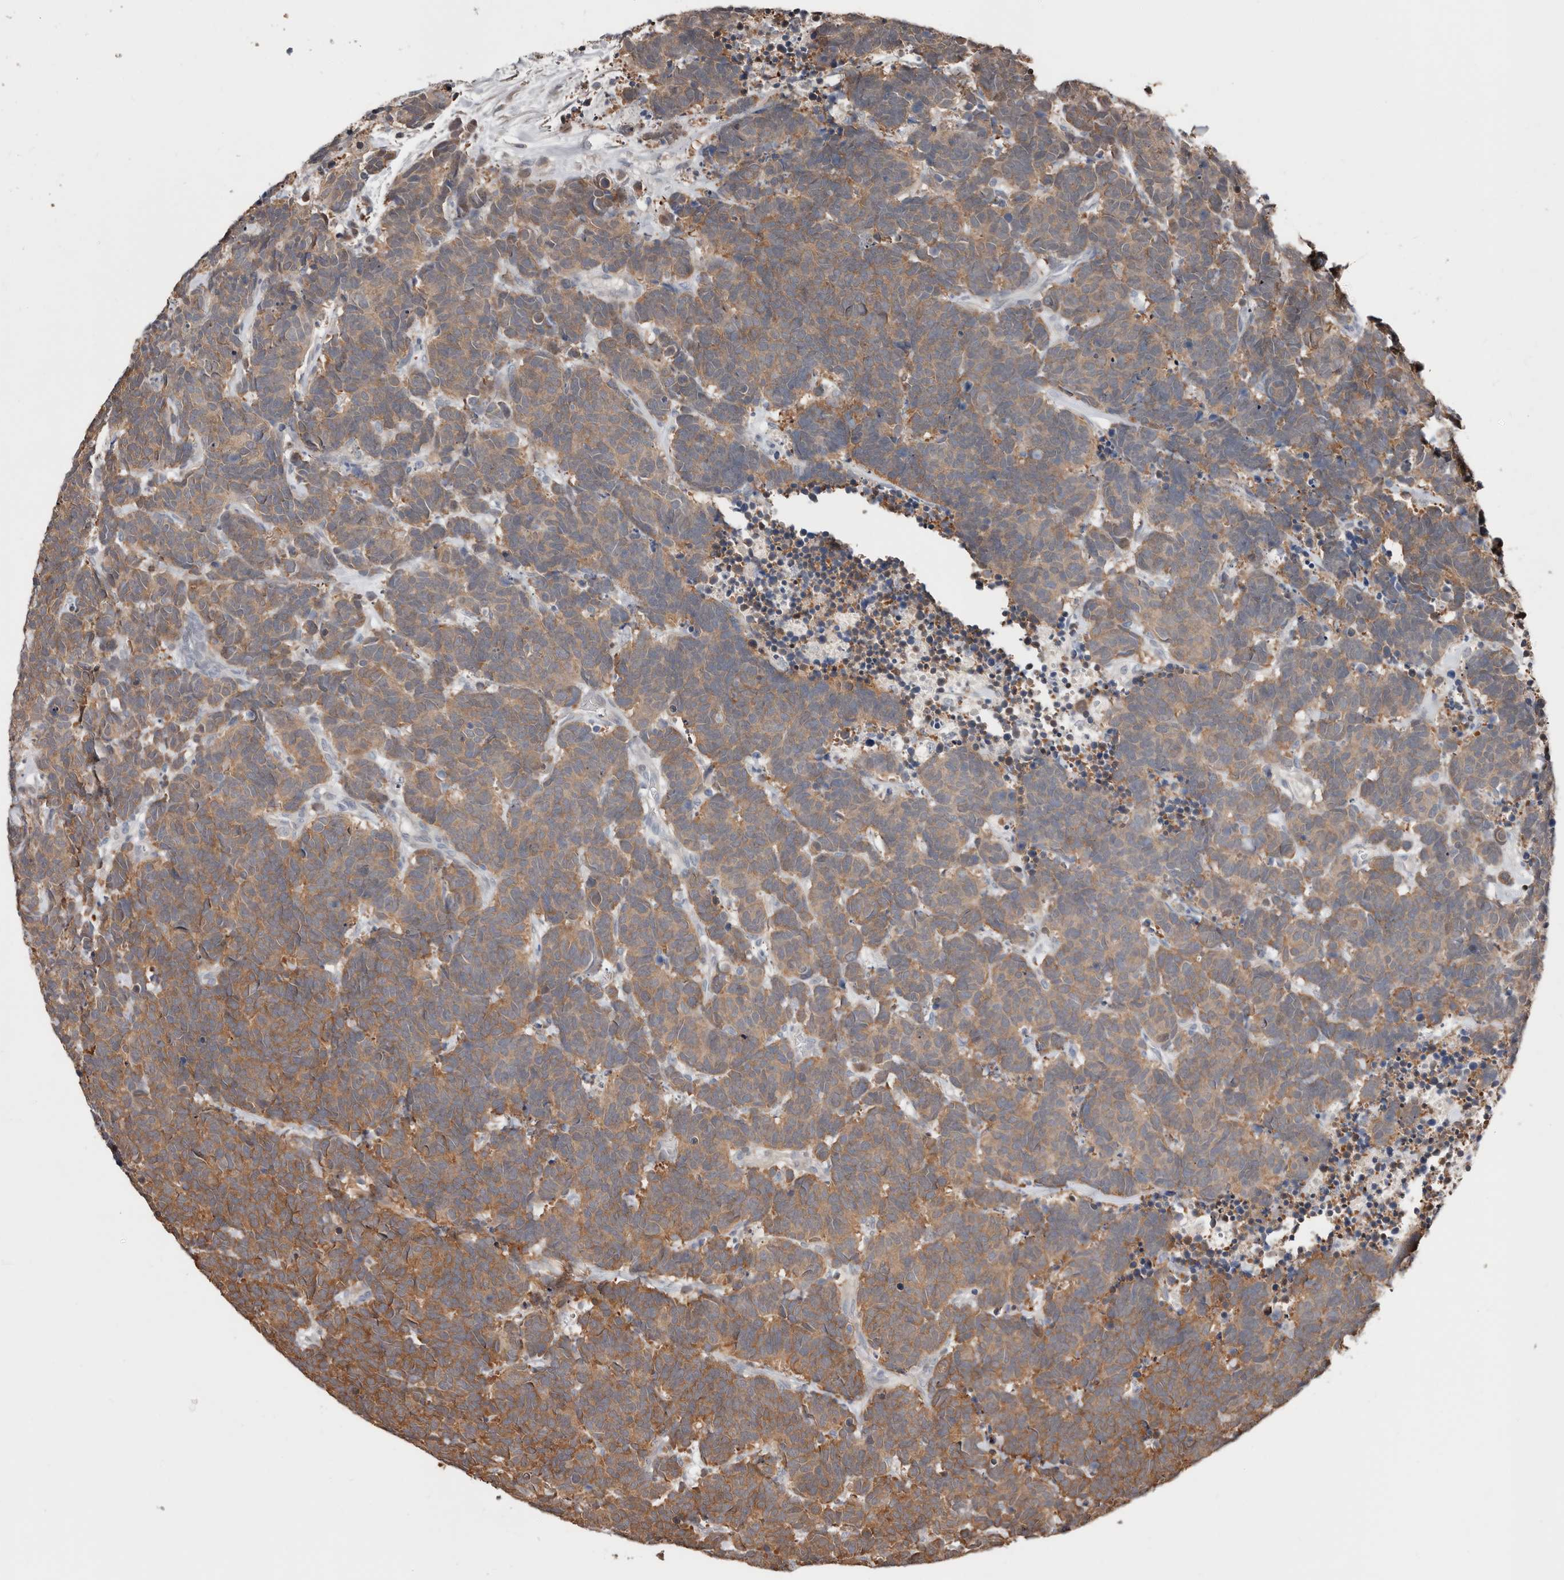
{"staining": {"intensity": "moderate", "quantity": ">75%", "location": "cytoplasmic/membranous"}, "tissue": "carcinoid", "cell_type": "Tumor cells", "image_type": "cancer", "snomed": [{"axis": "morphology", "description": "Carcinoma, NOS"}, {"axis": "morphology", "description": "Carcinoid, malignant, NOS"}, {"axis": "topography", "description": "Urinary bladder"}], "caption": "Human carcinoid stained for a protein (brown) demonstrates moderate cytoplasmic/membranous positive staining in about >75% of tumor cells.", "gene": "ASRGL1", "patient": {"sex": "male", "age": 57}}